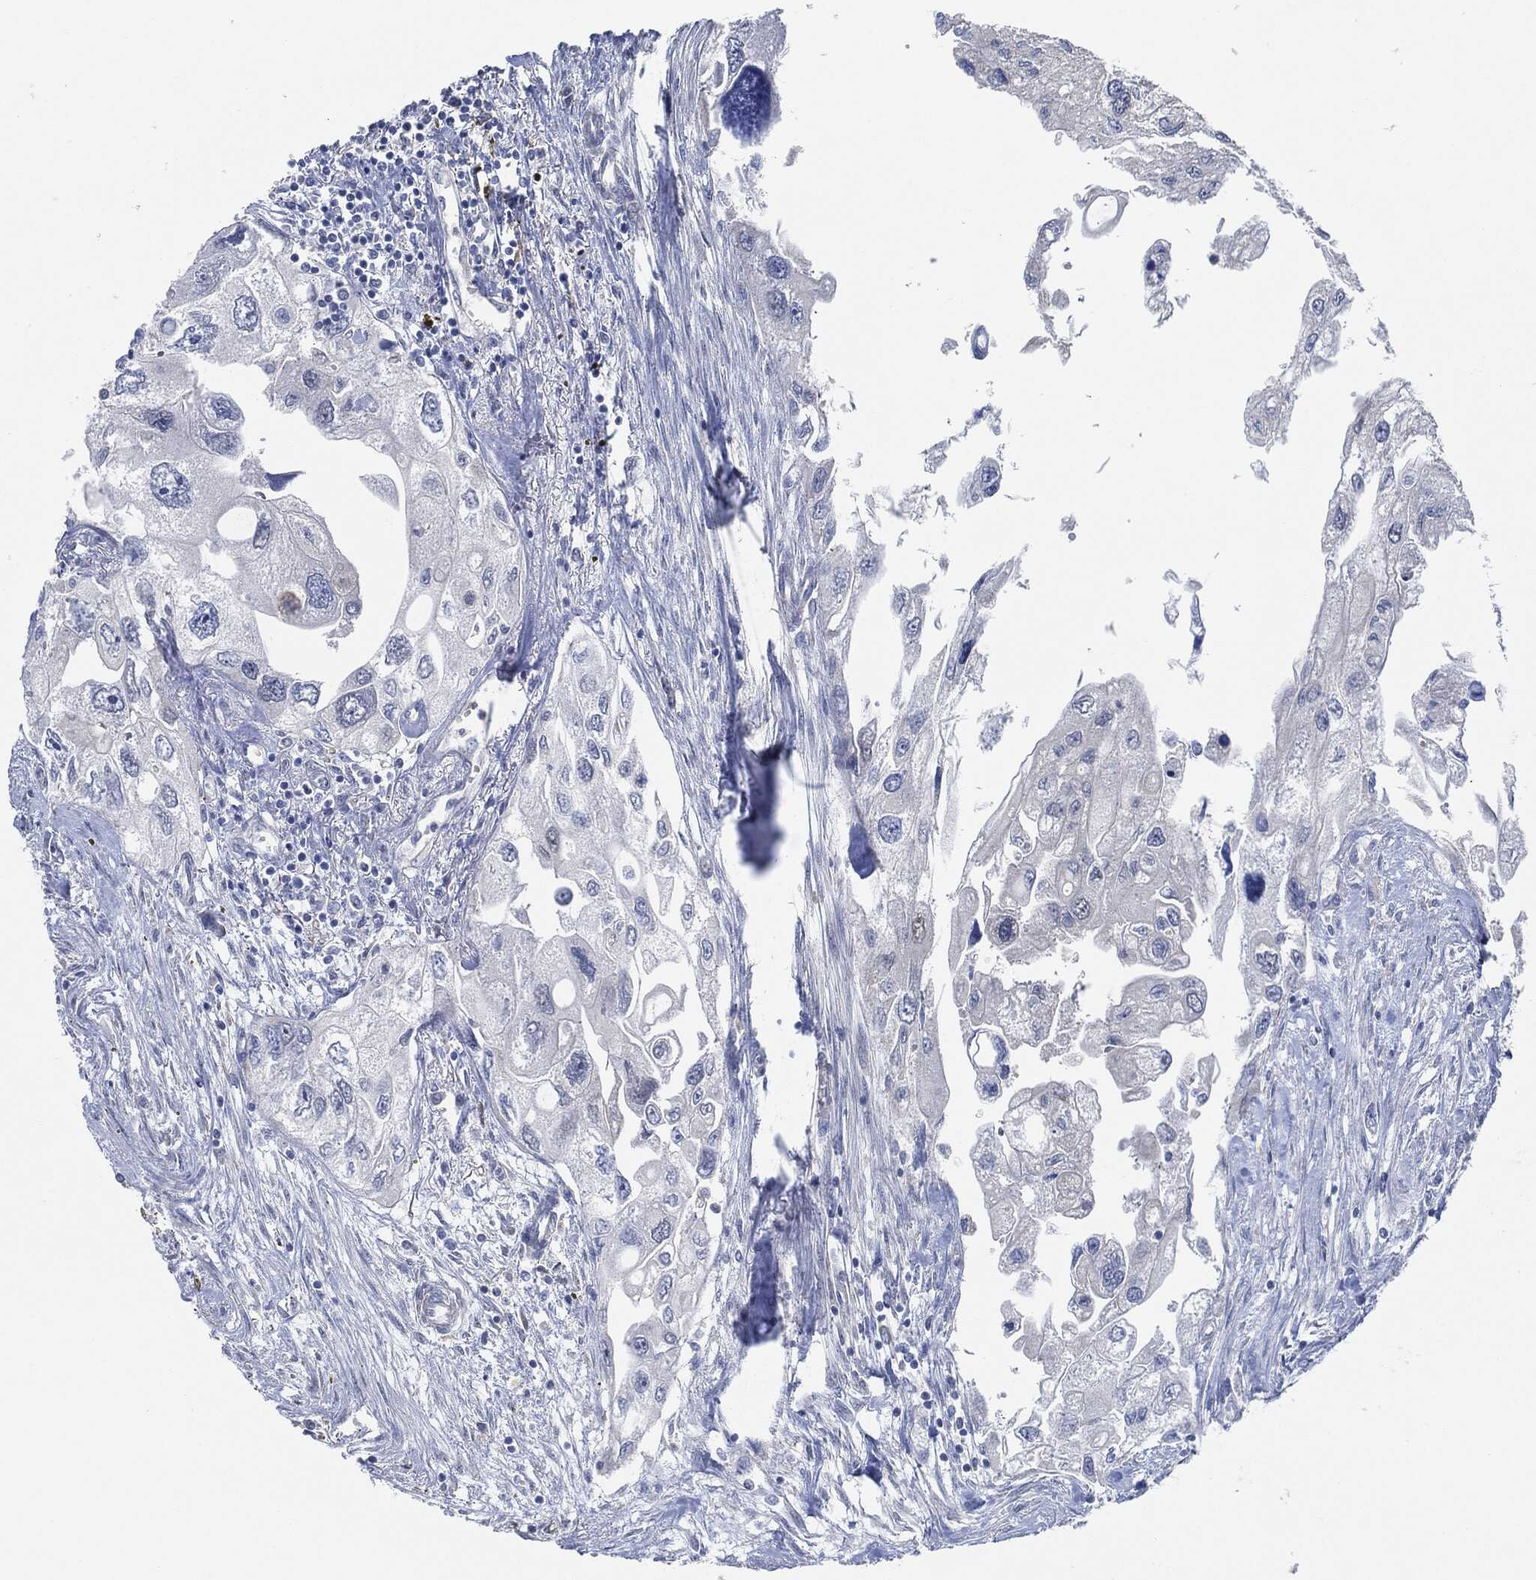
{"staining": {"intensity": "negative", "quantity": "none", "location": "none"}, "tissue": "urothelial cancer", "cell_type": "Tumor cells", "image_type": "cancer", "snomed": [{"axis": "morphology", "description": "Urothelial carcinoma, High grade"}, {"axis": "topography", "description": "Urinary bladder"}], "caption": "A high-resolution photomicrograph shows immunohistochemistry staining of urothelial cancer, which demonstrates no significant expression in tumor cells.", "gene": "VSIG4", "patient": {"sex": "male", "age": 59}}